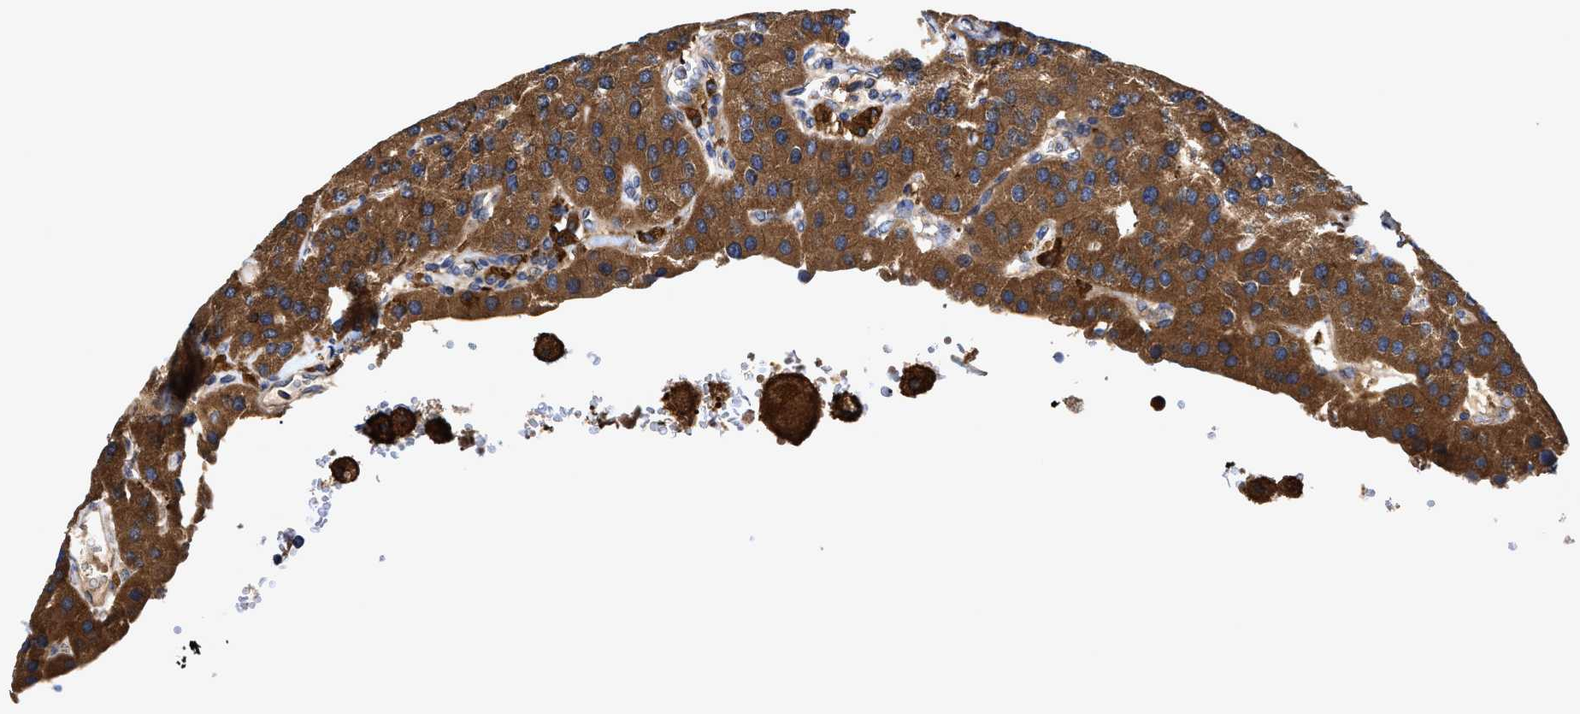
{"staining": {"intensity": "strong", "quantity": ">75%", "location": "cytoplasmic/membranous"}, "tissue": "parathyroid gland", "cell_type": "Glandular cells", "image_type": "normal", "snomed": [{"axis": "morphology", "description": "Normal tissue, NOS"}, {"axis": "morphology", "description": "Adenoma, NOS"}, {"axis": "topography", "description": "Parathyroid gland"}], "caption": "This is a photomicrograph of IHC staining of unremarkable parathyroid gland, which shows strong staining in the cytoplasmic/membranous of glandular cells.", "gene": "EFNA4", "patient": {"sex": "female", "age": 86}}